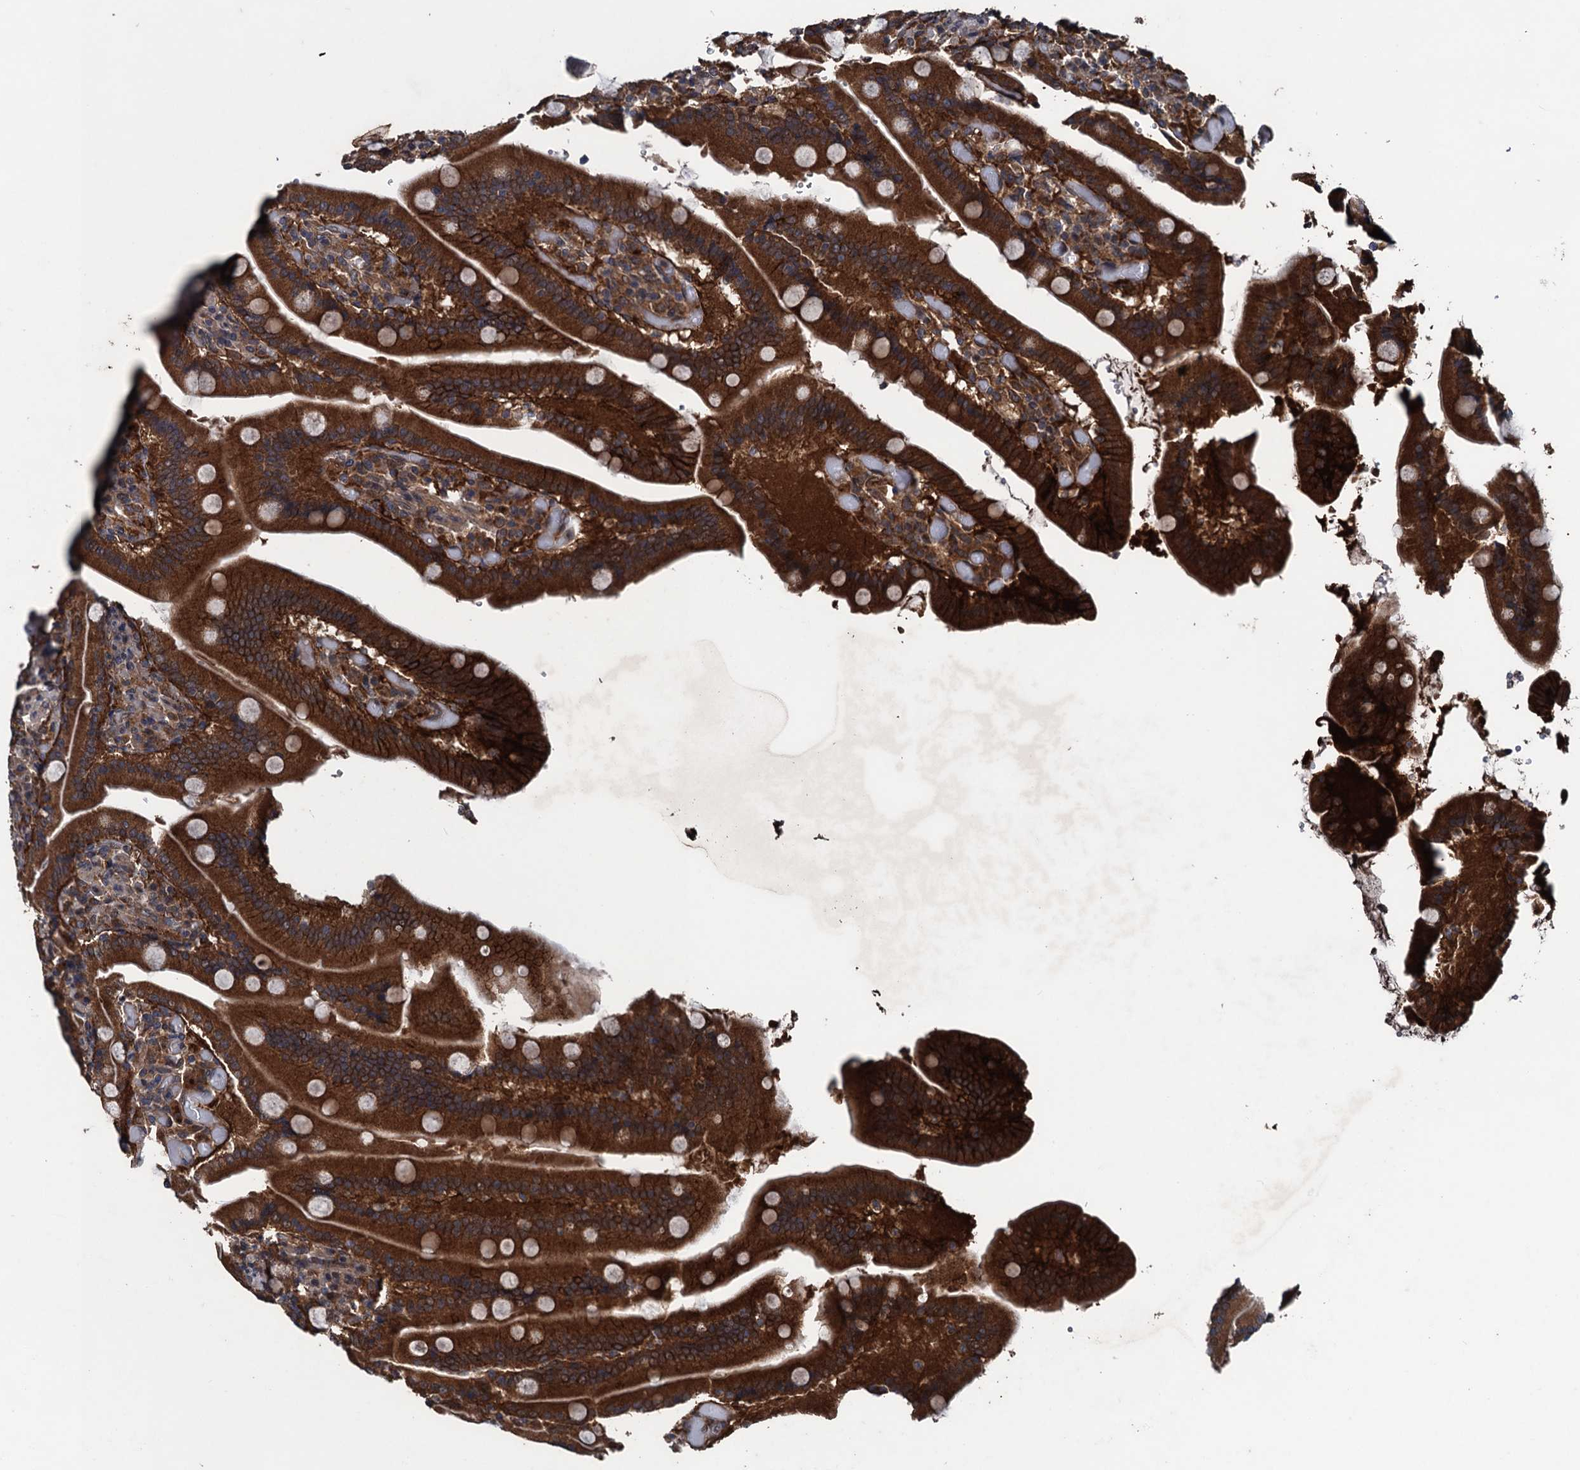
{"staining": {"intensity": "strong", "quantity": ">75%", "location": "cytoplasmic/membranous"}, "tissue": "duodenum", "cell_type": "Glandular cells", "image_type": "normal", "snomed": [{"axis": "morphology", "description": "Normal tissue, NOS"}, {"axis": "topography", "description": "Duodenum"}], "caption": "Benign duodenum exhibits strong cytoplasmic/membranous staining in about >75% of glandular cells Ihc stains the protein of interest in brown and the nuclei are stained blue..", "gene": "BLTP3B", "patient": {"sex": "female", "age": 62}}